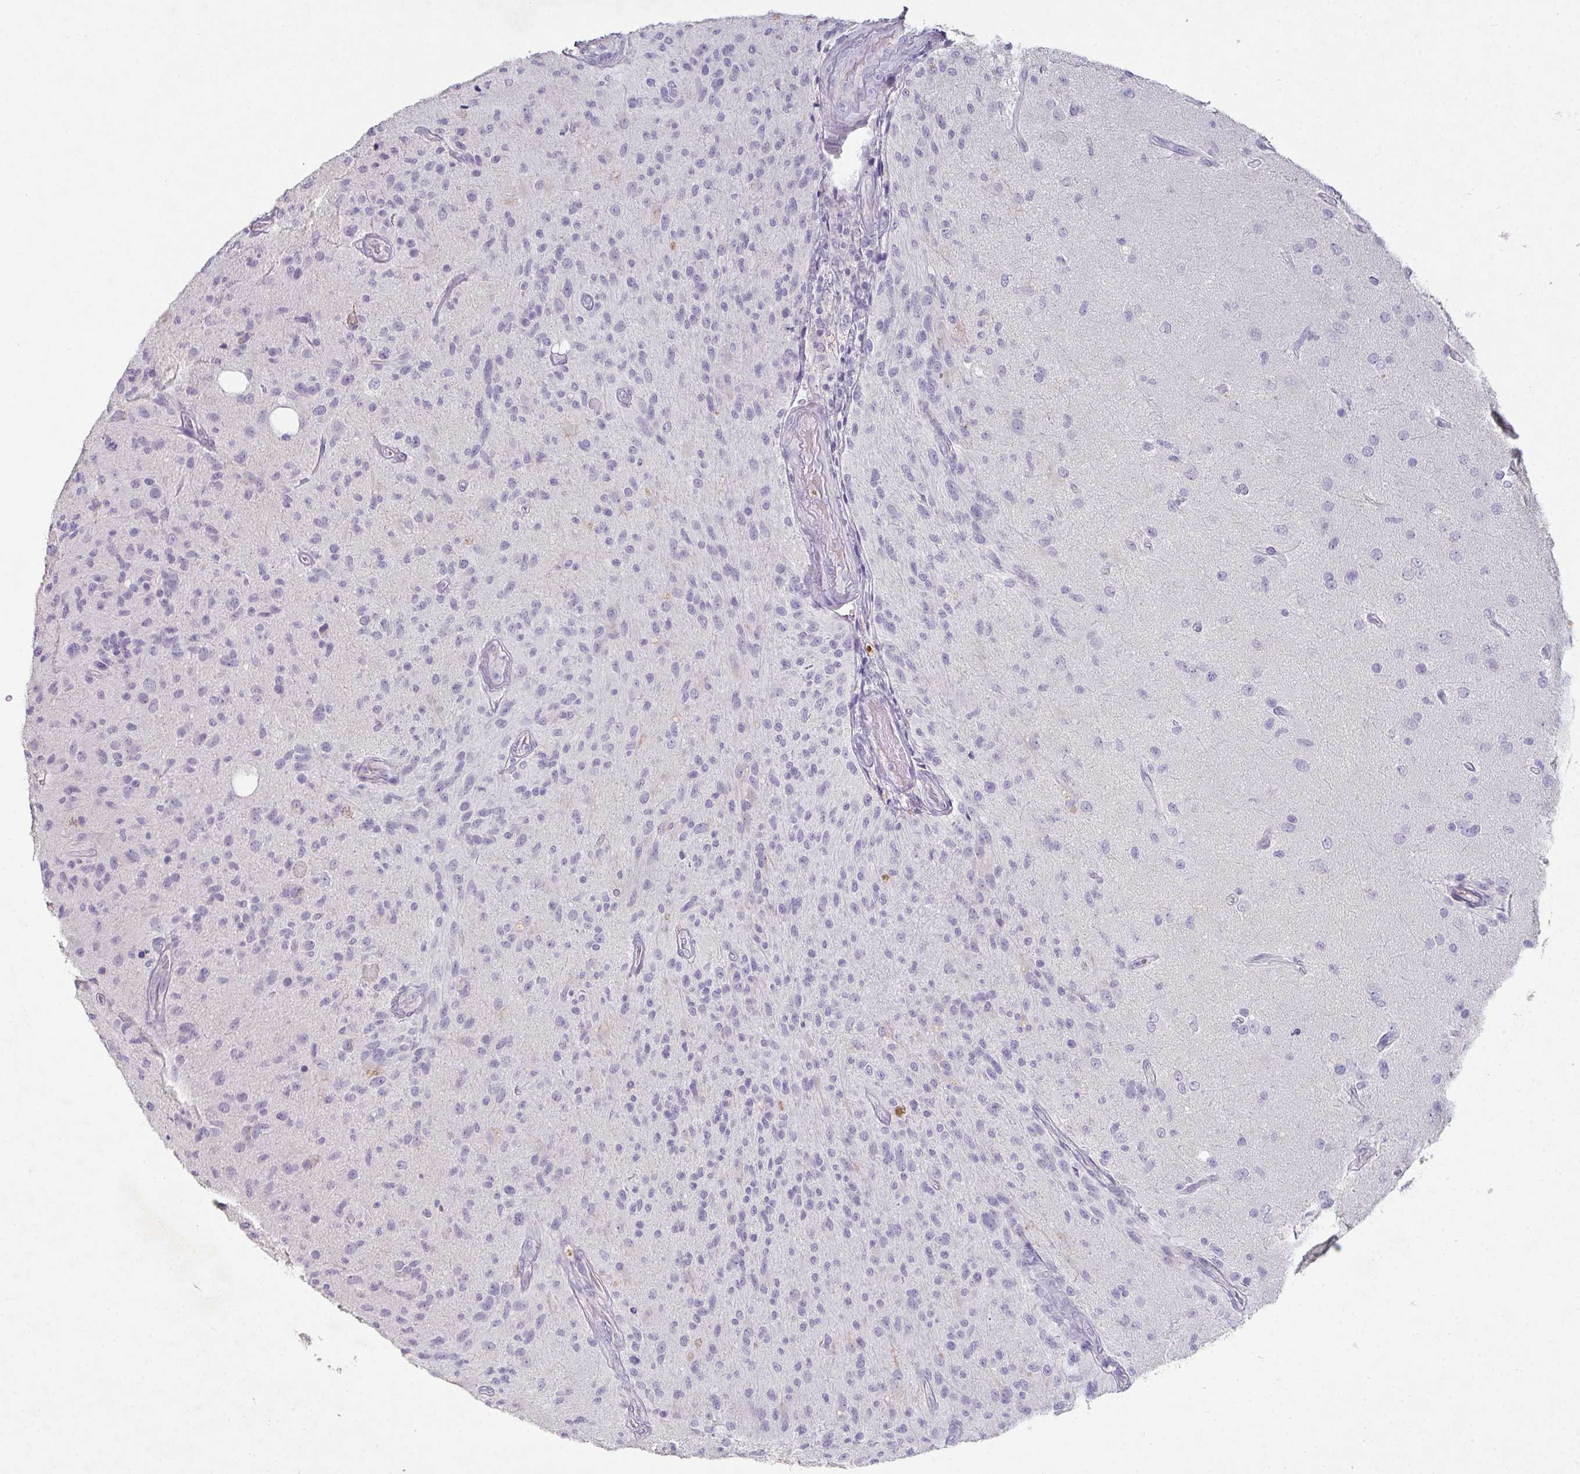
{"staining": {"intensity": "negative", "quantity": "none", "location": "none"}, "tissue": "glioma", "cell_type": "Tumor cells", "image_type": "cancer", "snomed": [{"axis": "morphology", "description": "Glioma, malignant, High grade"}, {"axis": "topography", "description": "Brain"}], "caption": "High power microscopy histopathology image of an IHC histopathology image of glioma, revealing no significant positivity in tumor cells.", "gene": "ADAM21", "patient": {"sex": "female", "age": 67}}